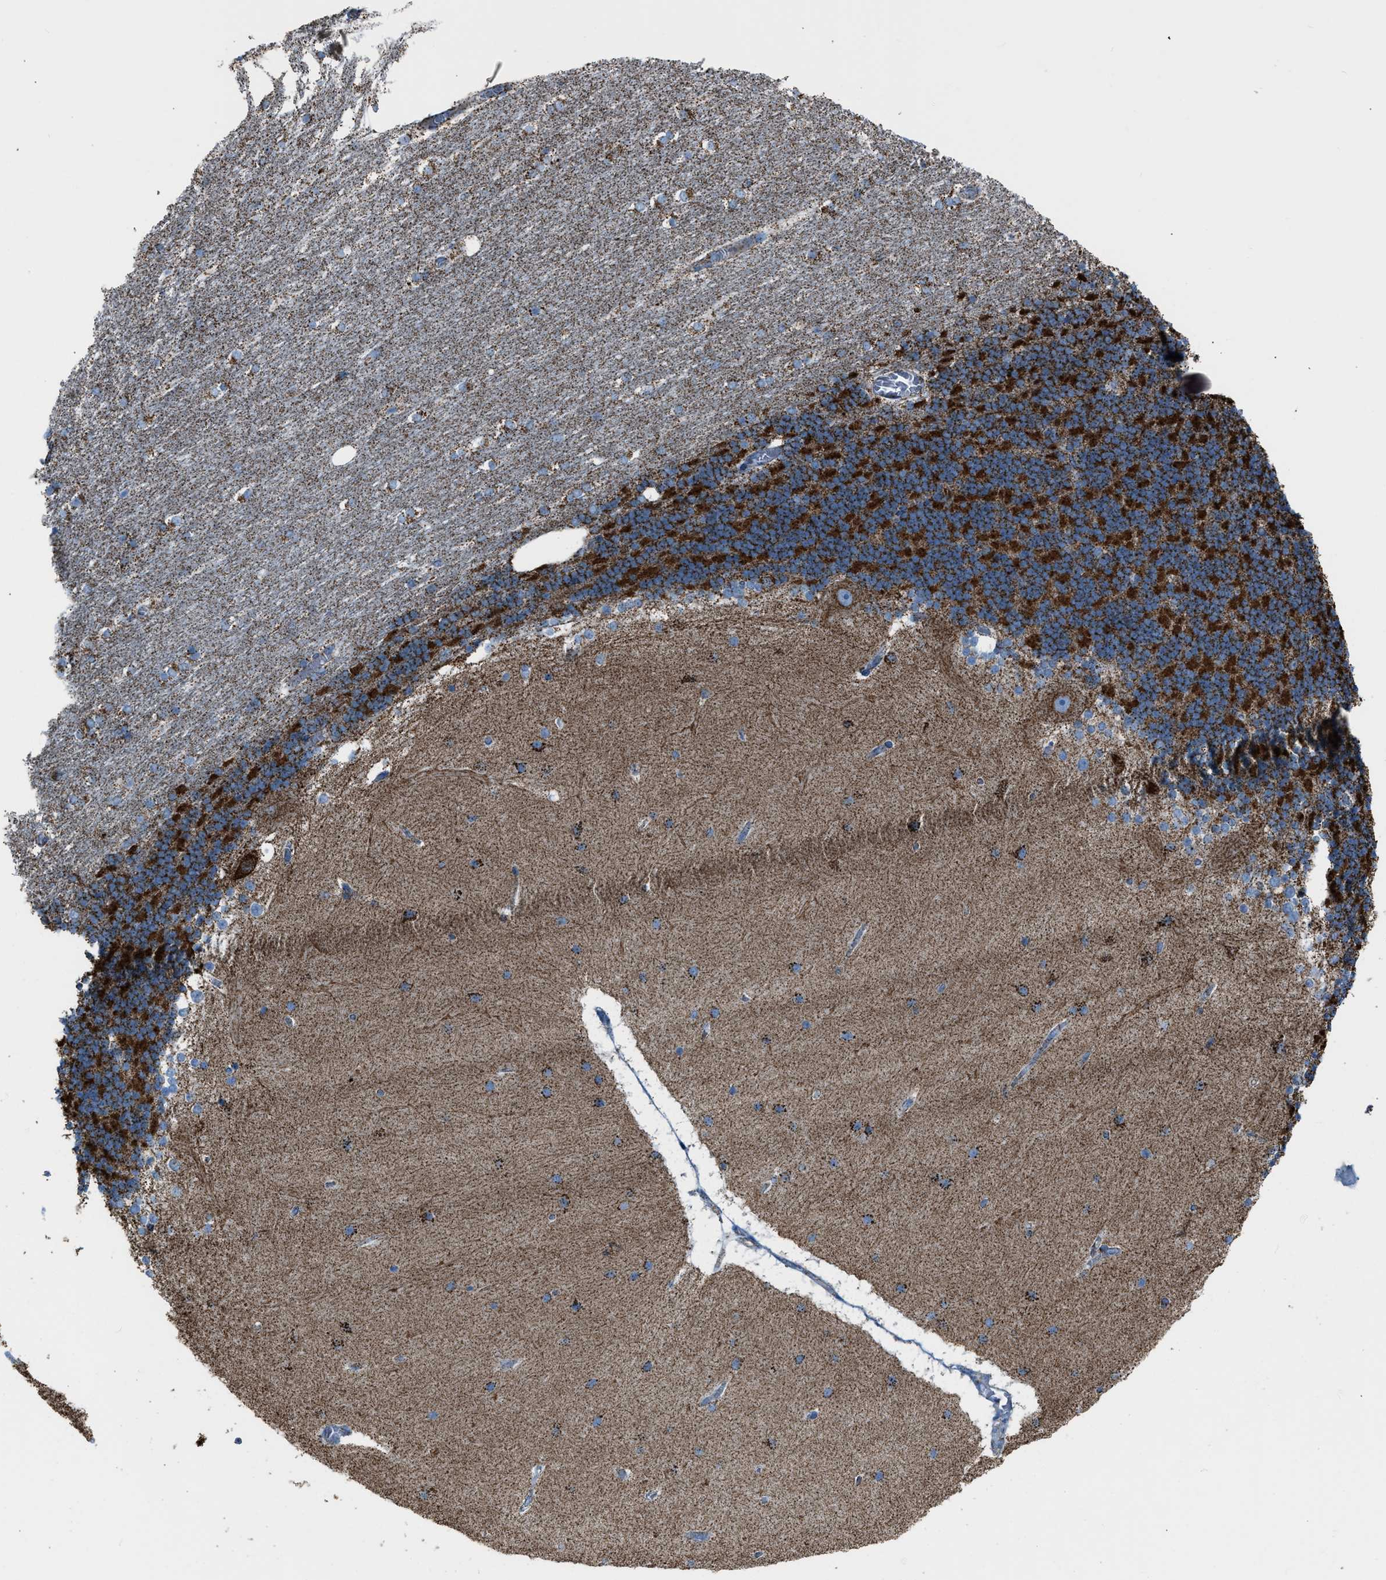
{"staining": {"intensity": "strong", "quantity": ">75%", "location": "cytoplasmic/membranous"}, "tissue": "cerebellum", "cell_type": "Cells in granular layer", "image_type": "normal", "snomed": [{"axis": "morphology", "description": "Normal tissue, NOS"}, {"axis": "topography", "description": "Cerebellum"}], "caption": "Strong cytoplasmic/membranous expression is present in about >75% of cells in granular layer in unremarkable cerebellum. (DAB (3,3'-diaminobenzidine) IHC with brightfield microscopy, high magnification).", "gene": "MDH2", "patient": {"sex": "female", "age": 54}}